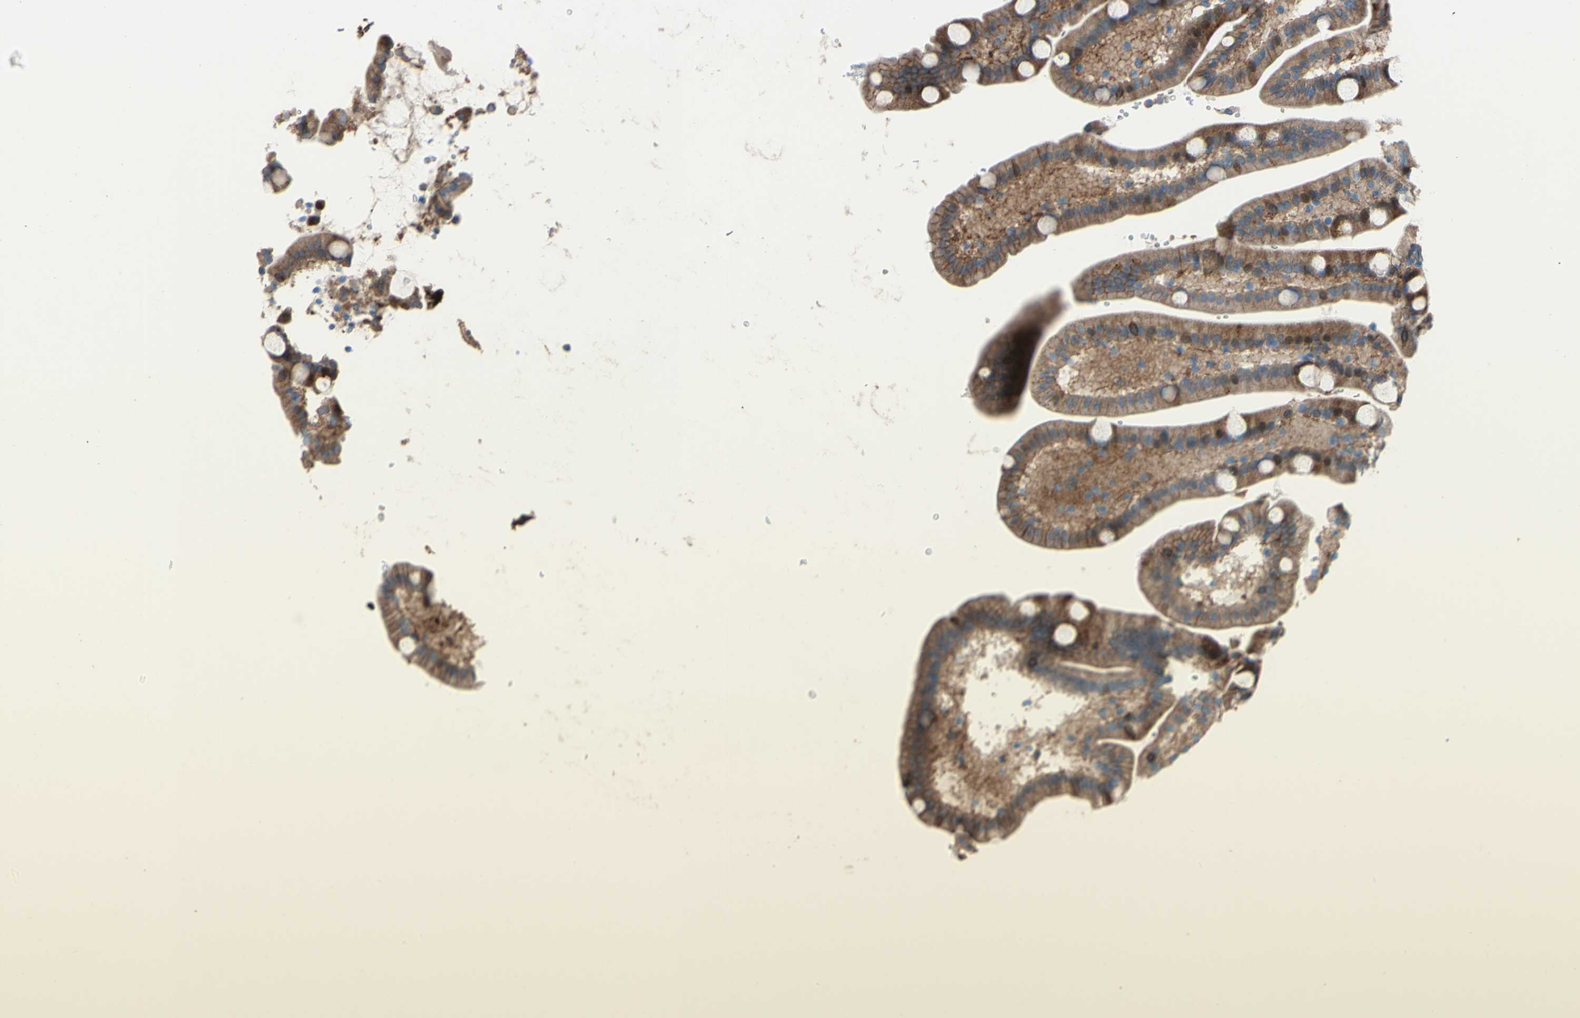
{"staining": {"intensity": "moderate", "quantity": ">75%", "location": "cytoplasmic/membranous"}, "tissue": "duodenum", "cell_type": "Glandular cells", "image_type": "normal", "snomed": [{"axis": "morphology", "description": "Normal tissue, NOS"}, {"axis": "topography", "description": "Duodenum"}], "caption": "Immunohistochemistry (IHC) micrograph of normal duodenum: duodenum stained using immunohistochemistry (IHC) demonstrates medium levels of moderate protein expression localized specifically in the cytoplasmic/membranous of glandular cells, appearing as a cytoplasmic/membranous brown color.", "gene": "CDCP1", "patient": {"sex": "male", "age": 54}}